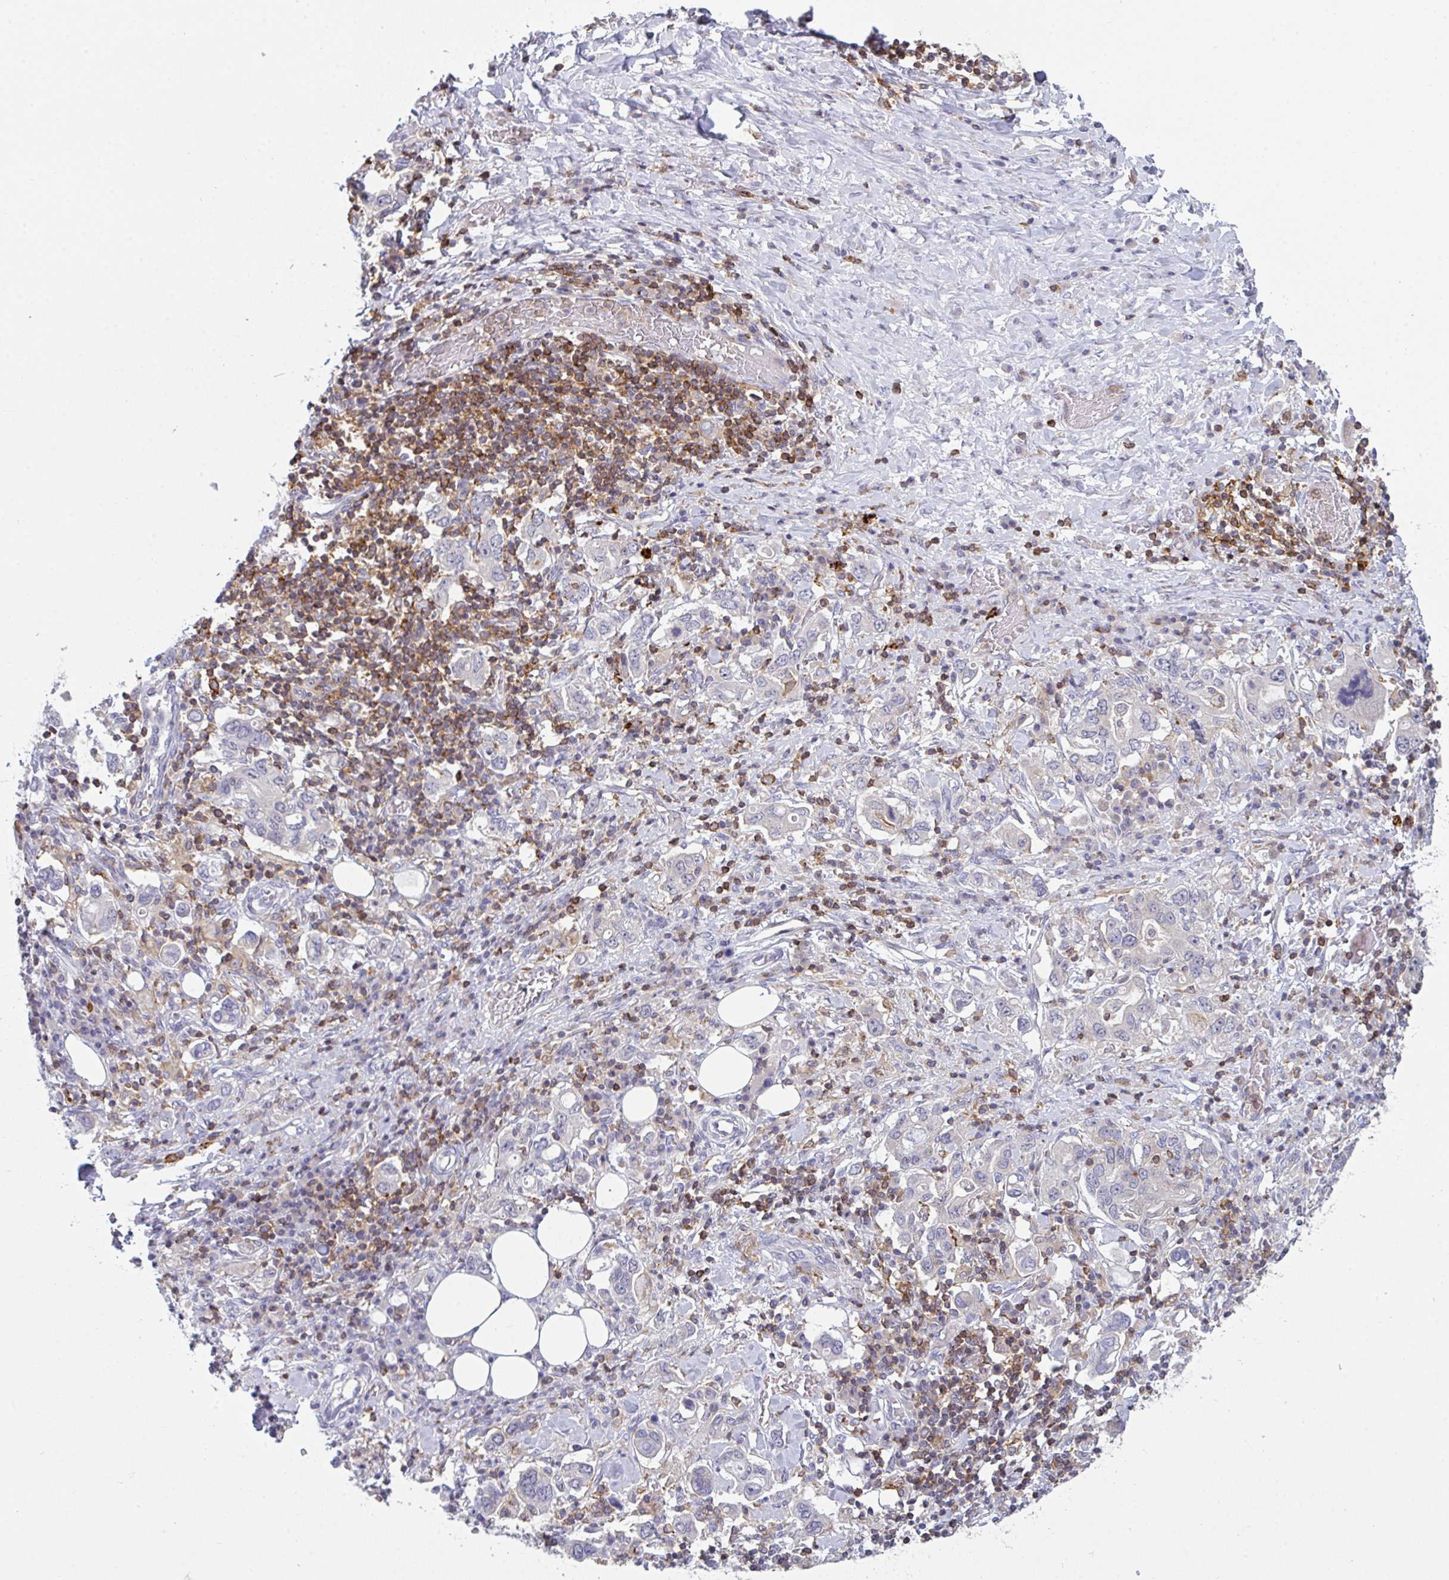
{"staining": {"intensity": "negative", "quantity": "none", "location": "none"}, "tissue": "stomach cancer", "cell_type": "Tumor cells", "image_type": "cancer", "snomed": [{"axis": "morphology", "description": "Adenocarcinoma, NOS"}, {"axis": "topography", "description": "Stomach, upper"}, {"axis": "topography", "description": "Stomach"}], "caption": "Human stomach cancer (adenocarcinoma) stained for a protein using immunohistochemistry (IHC) shows no positivity in tumor cells.", "gene": "CD80", "patient": {"sex": "male", "age": 62}}